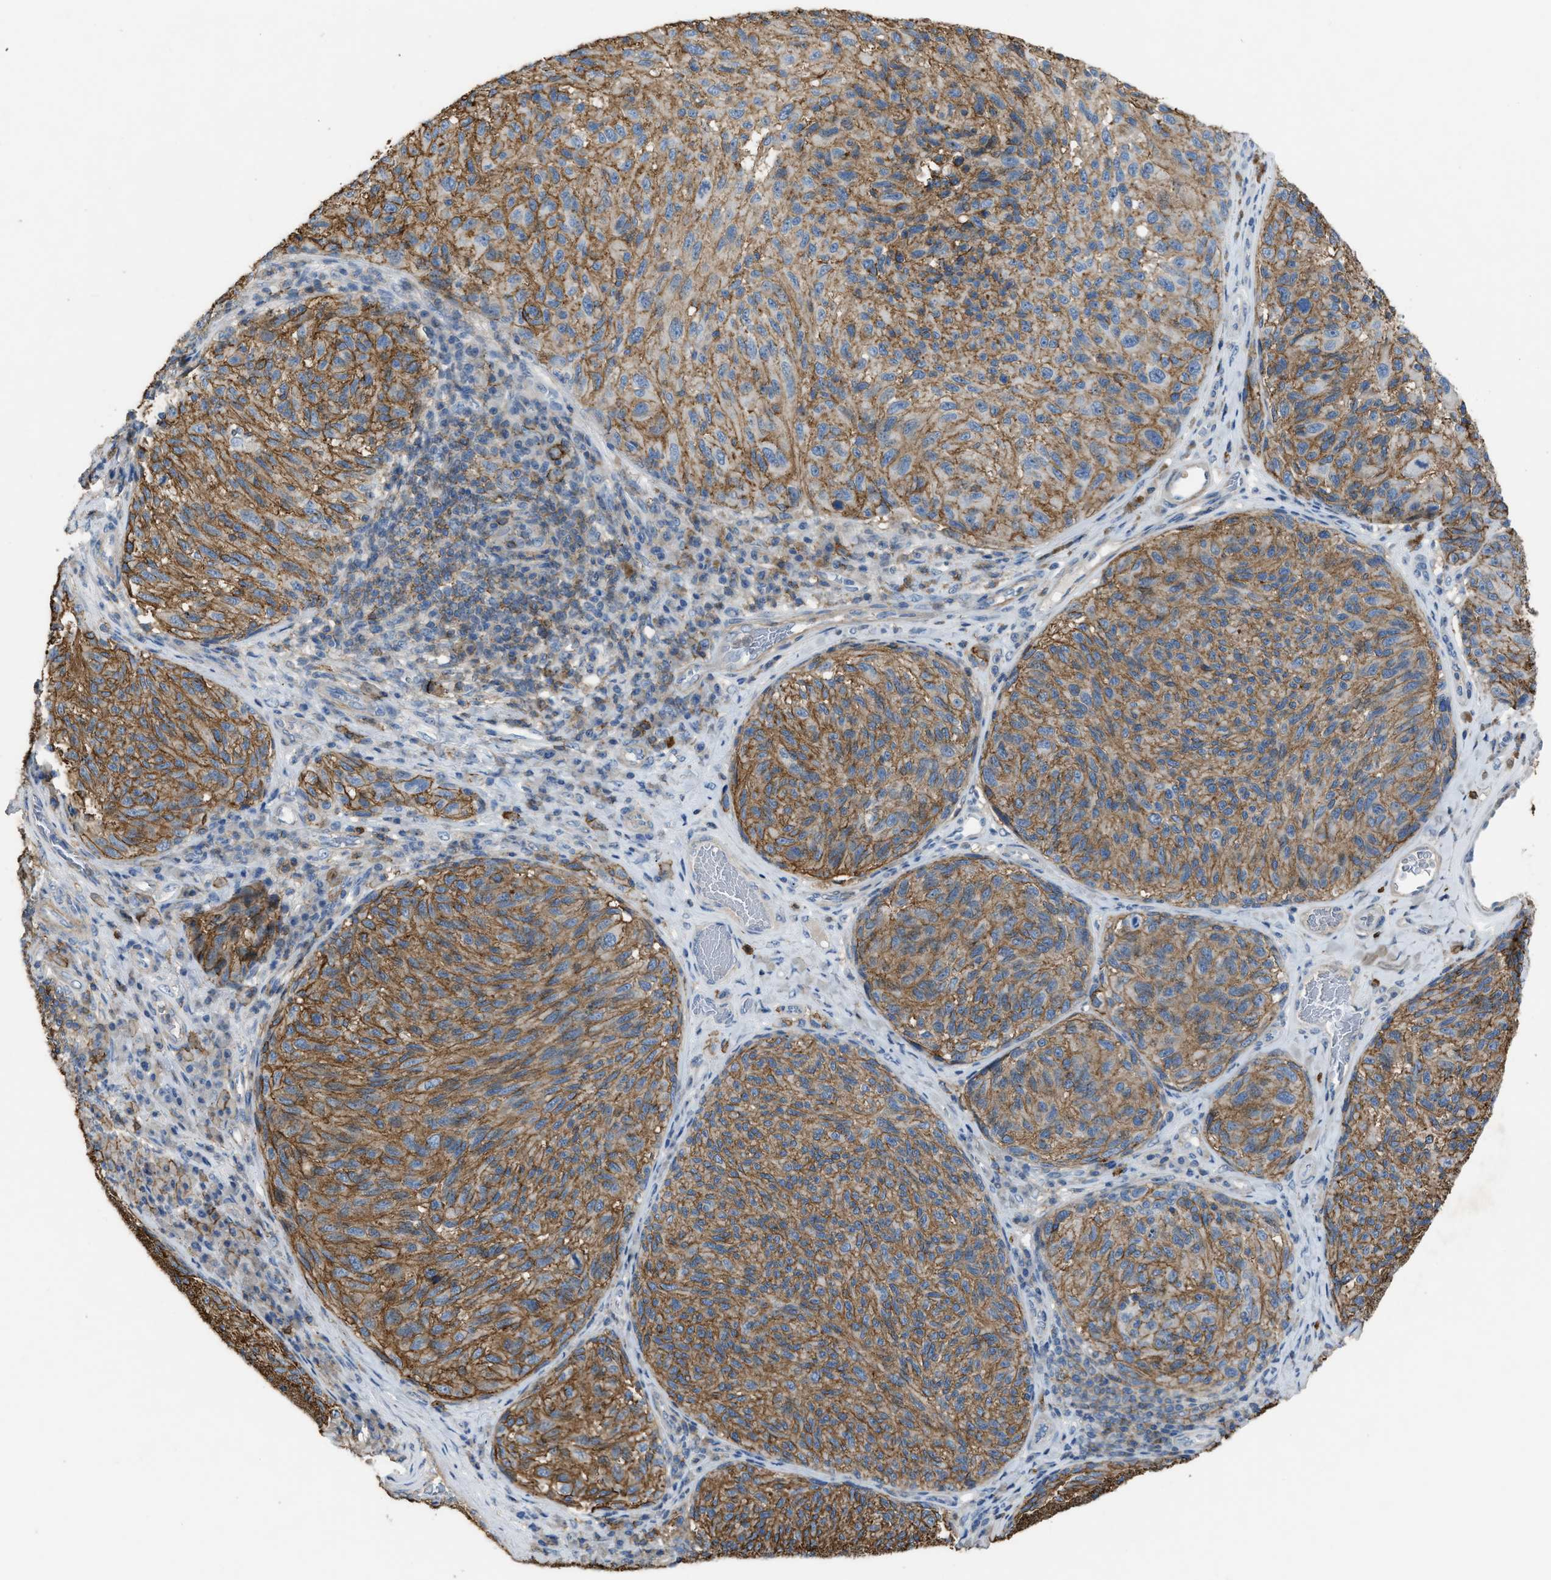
{"staining": {"intensity": "strong", "quantity": ">75%", "location": "cytoplasmic/membranous"}, "tissue": "melanoma", "cell_type": "Tumor cells", "image_type": "cancer", "snomed": [{"axis": "morphology", "description": "Malignant melanoma, NOS"}, {"axis": "topography", "description": "Skin"}], "caption": "Protein staining demonstrates strong cytoplasmic/membranous positivity in about >75% of tumor cells in melanoma. (DAB IHC with brightfield microscopy, high magnification).", "gene": "OR51E1", "patient": {"sex": "female", "age": 73}}